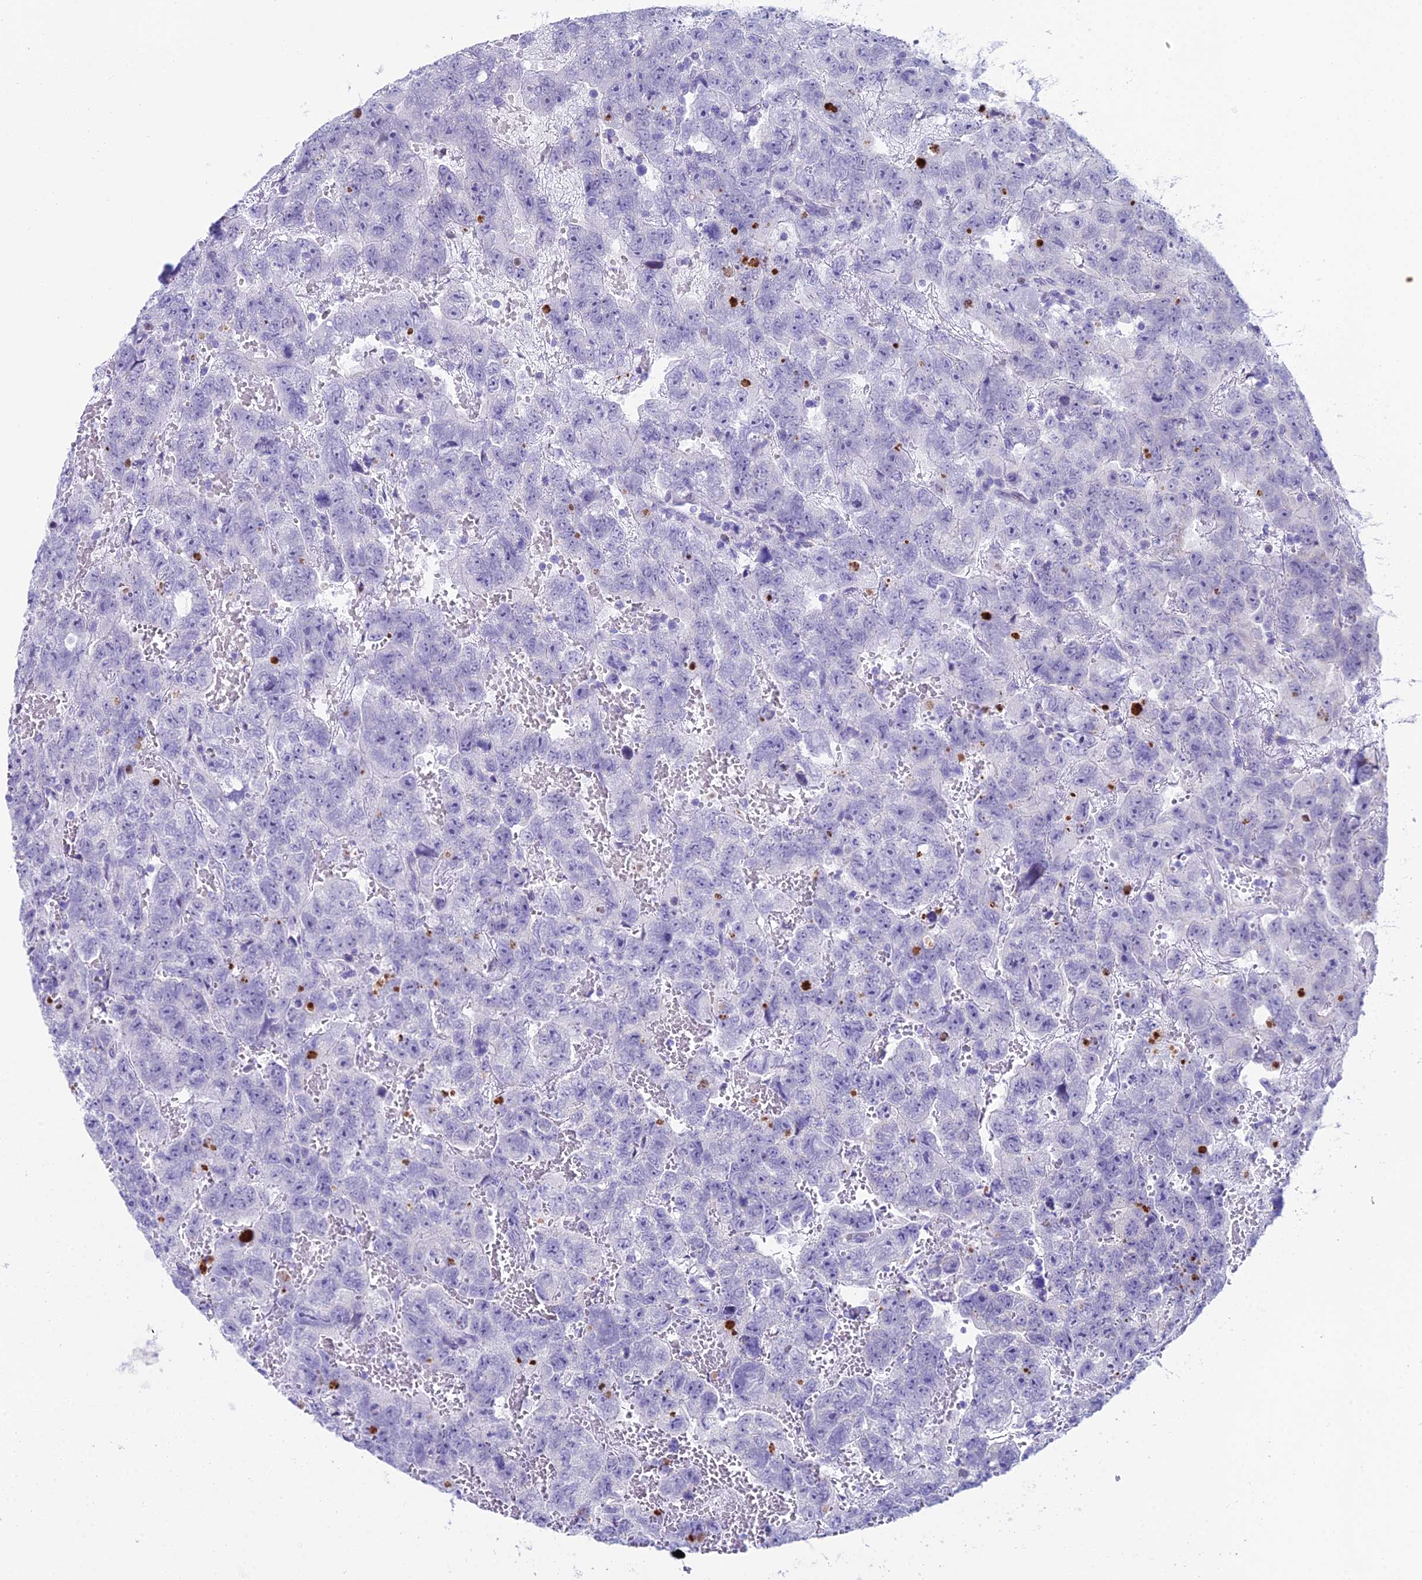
{"staining": {"intensity": "negative", "quantity": "none", "location": "none"}, "tissue": "testis cancer", "cell_type": "Tumor cells", "image_type": "cancer", "snomed": [{"axis": "morphology", "description": "Carcinoma, Embryonal, NOS"}, {"axis": "topography", "description": "Testis"}], "caption": "Immunohistochemical staining of testis cancer (embryonal carcinoma) shows no significant expression in tumor cells.", "gene": "CC2D2A", "patient": {"sex": "male", "age": 45}}